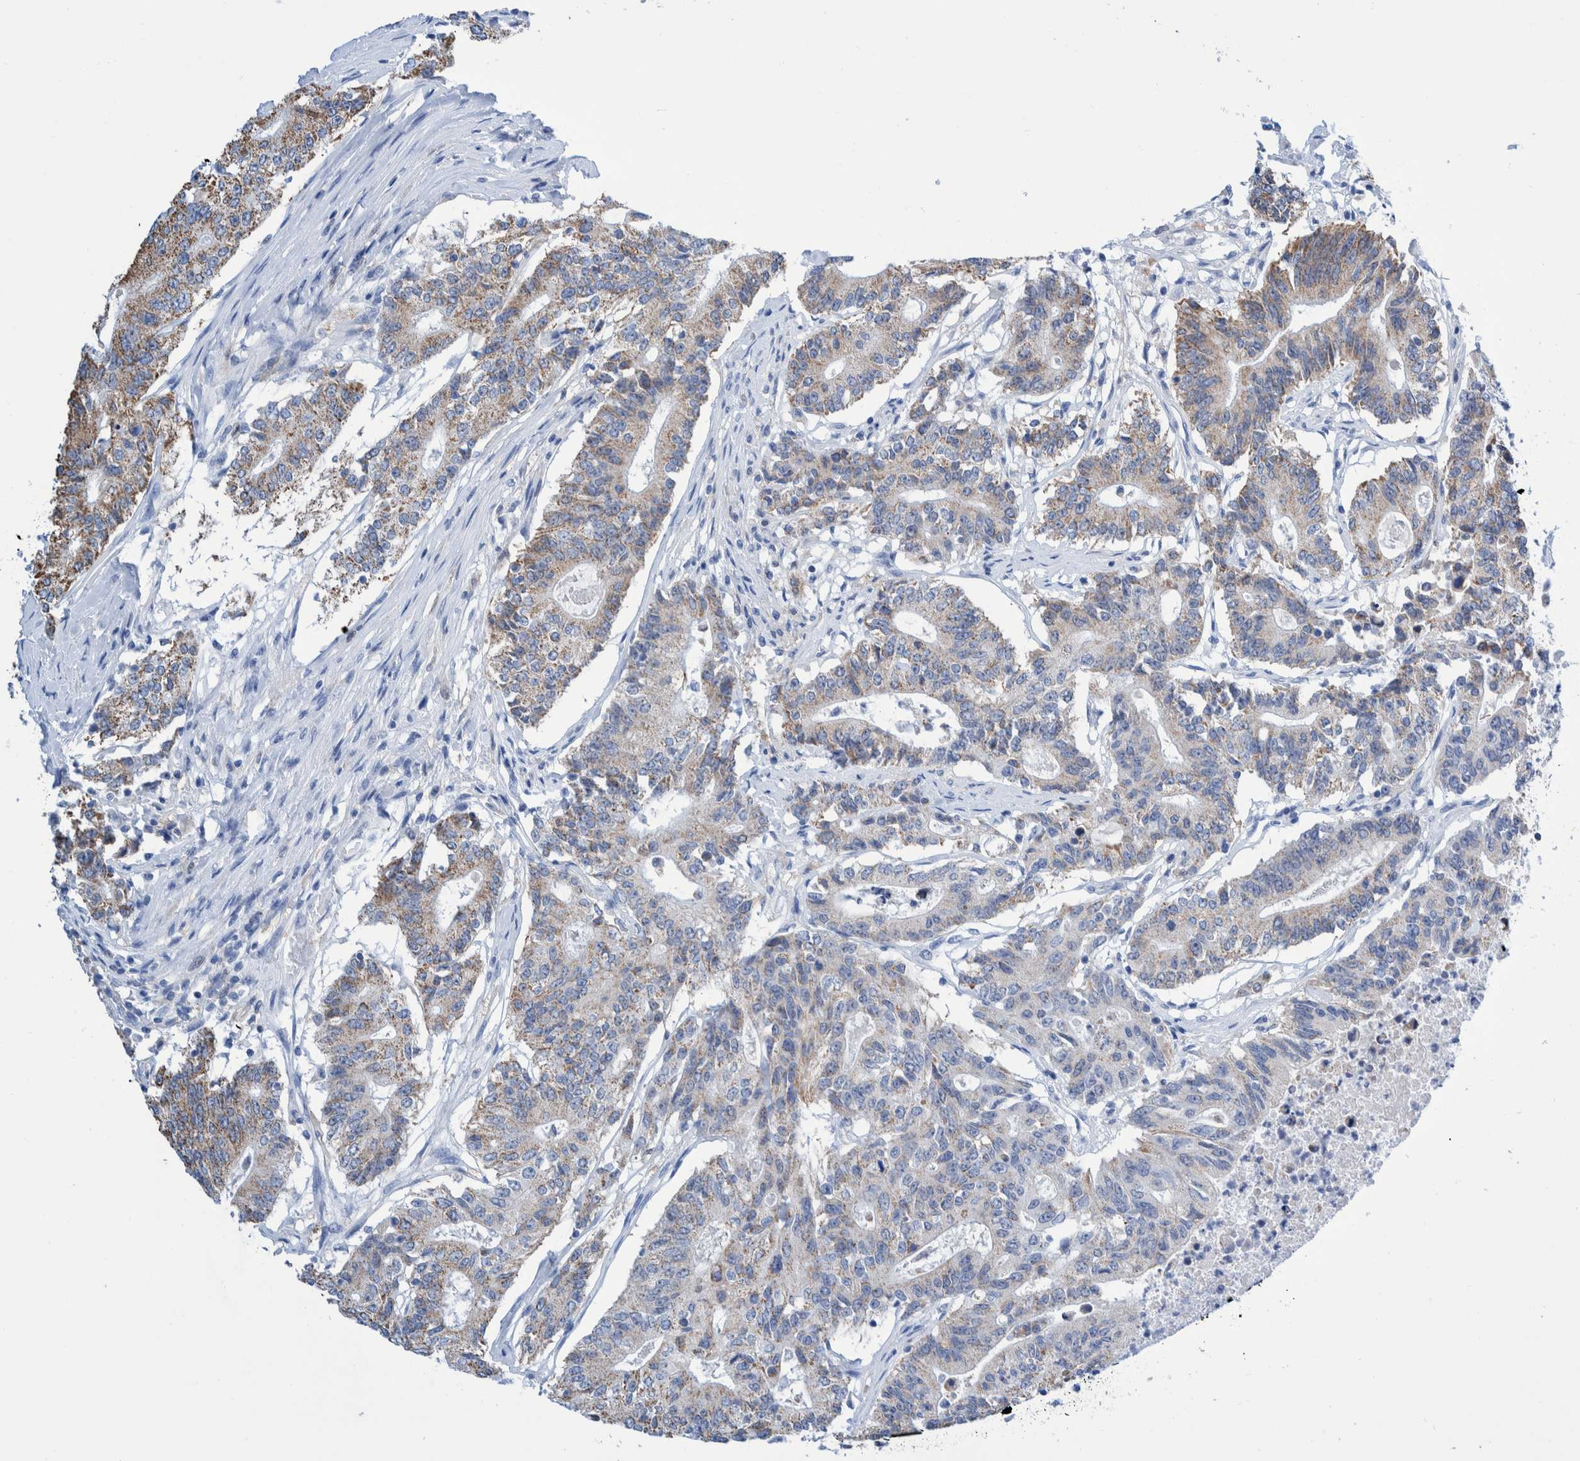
{"staining": {"intensity": "weak", "quantity": "25%-75%", "location": "cytoplasmic/membranous"}, "tissue": "colorectal cancer", "cell_type": "Tumor cells", "image_type": "cancer", "snomed": [{"axis": "morphology", "description": "Adenocarcinoma, NOS"}, {"axis": "topography", "description": "Colon"}], "caption": "Human adenocarcinoma (colorectal) stained with a brown dye exhibits weak cytoplasmic/membranous positive expression in about 25%-75% of tumor cells.", "gene": "KRT14", "patient": {"sex": "female", "age": 77}}